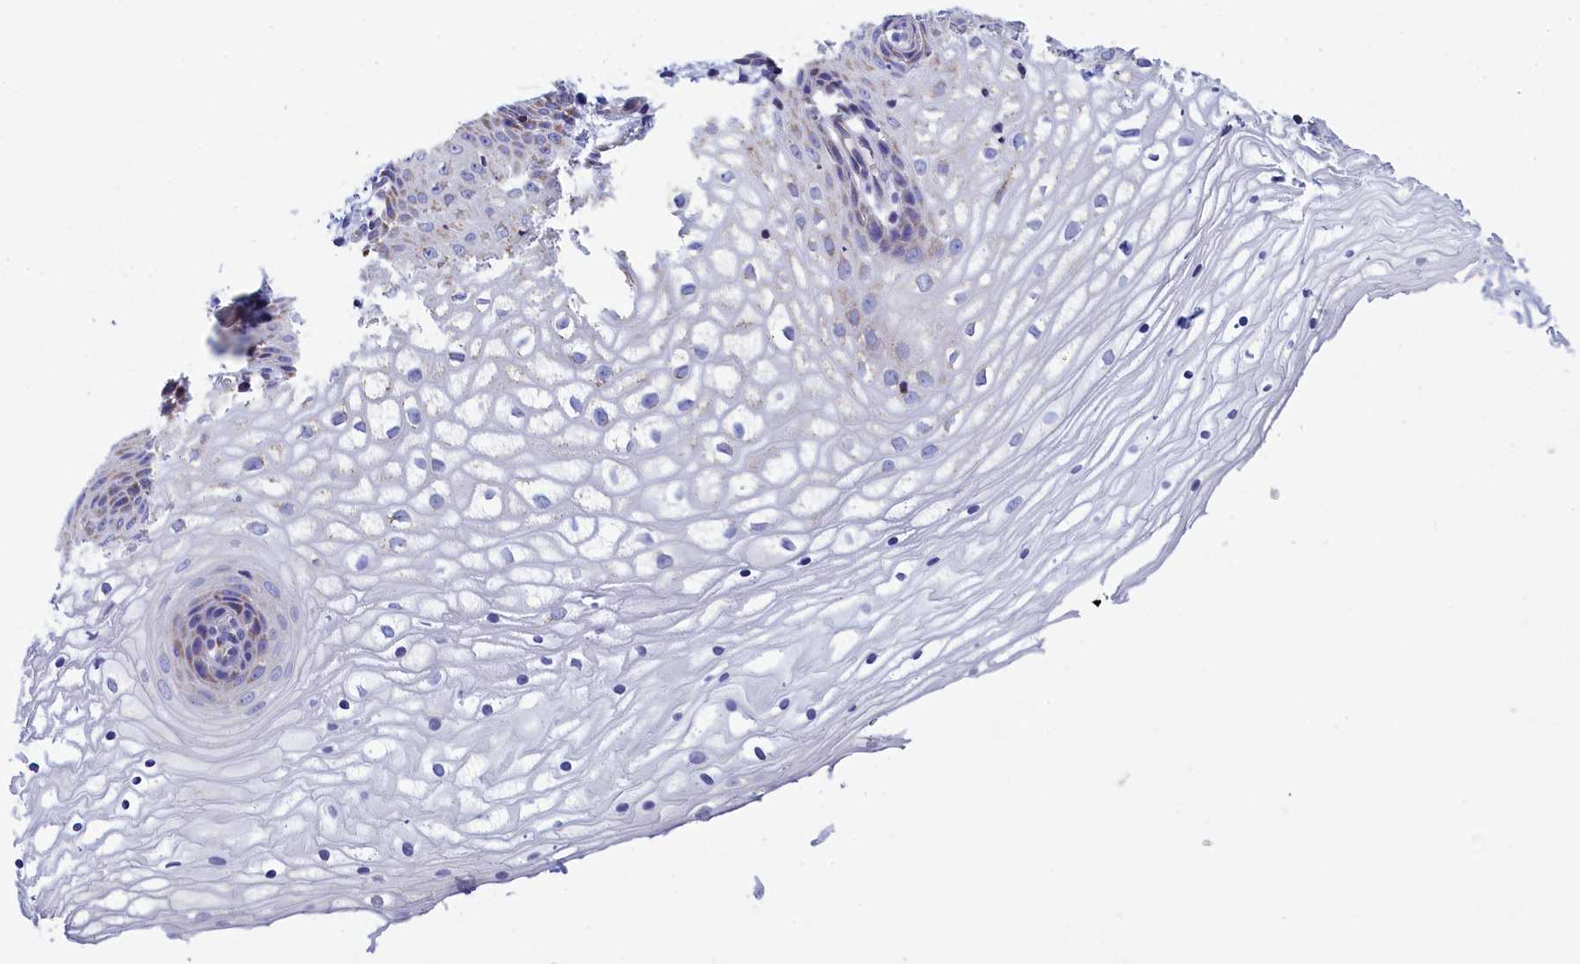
{"staining": {"intensity": "negative", "quantity": "none", "location": "none"}, "tissue": "vagina", "cell_type": "Squamous epithelial cells", "image_type": "normal", "snomed": [{"axis": "morphology", "description": "Normal tissue, NOS"}, {"axis": "topography", "description": "Vagina"}], "caption": "Immunohistochemistry (IHC) histopathology image of normal vagina stained for a protein (brown), which exhibits no staining in squamous epithelial cells.", "gene": "CCRL2", "patient": {"sex": "female", "age": 34}}